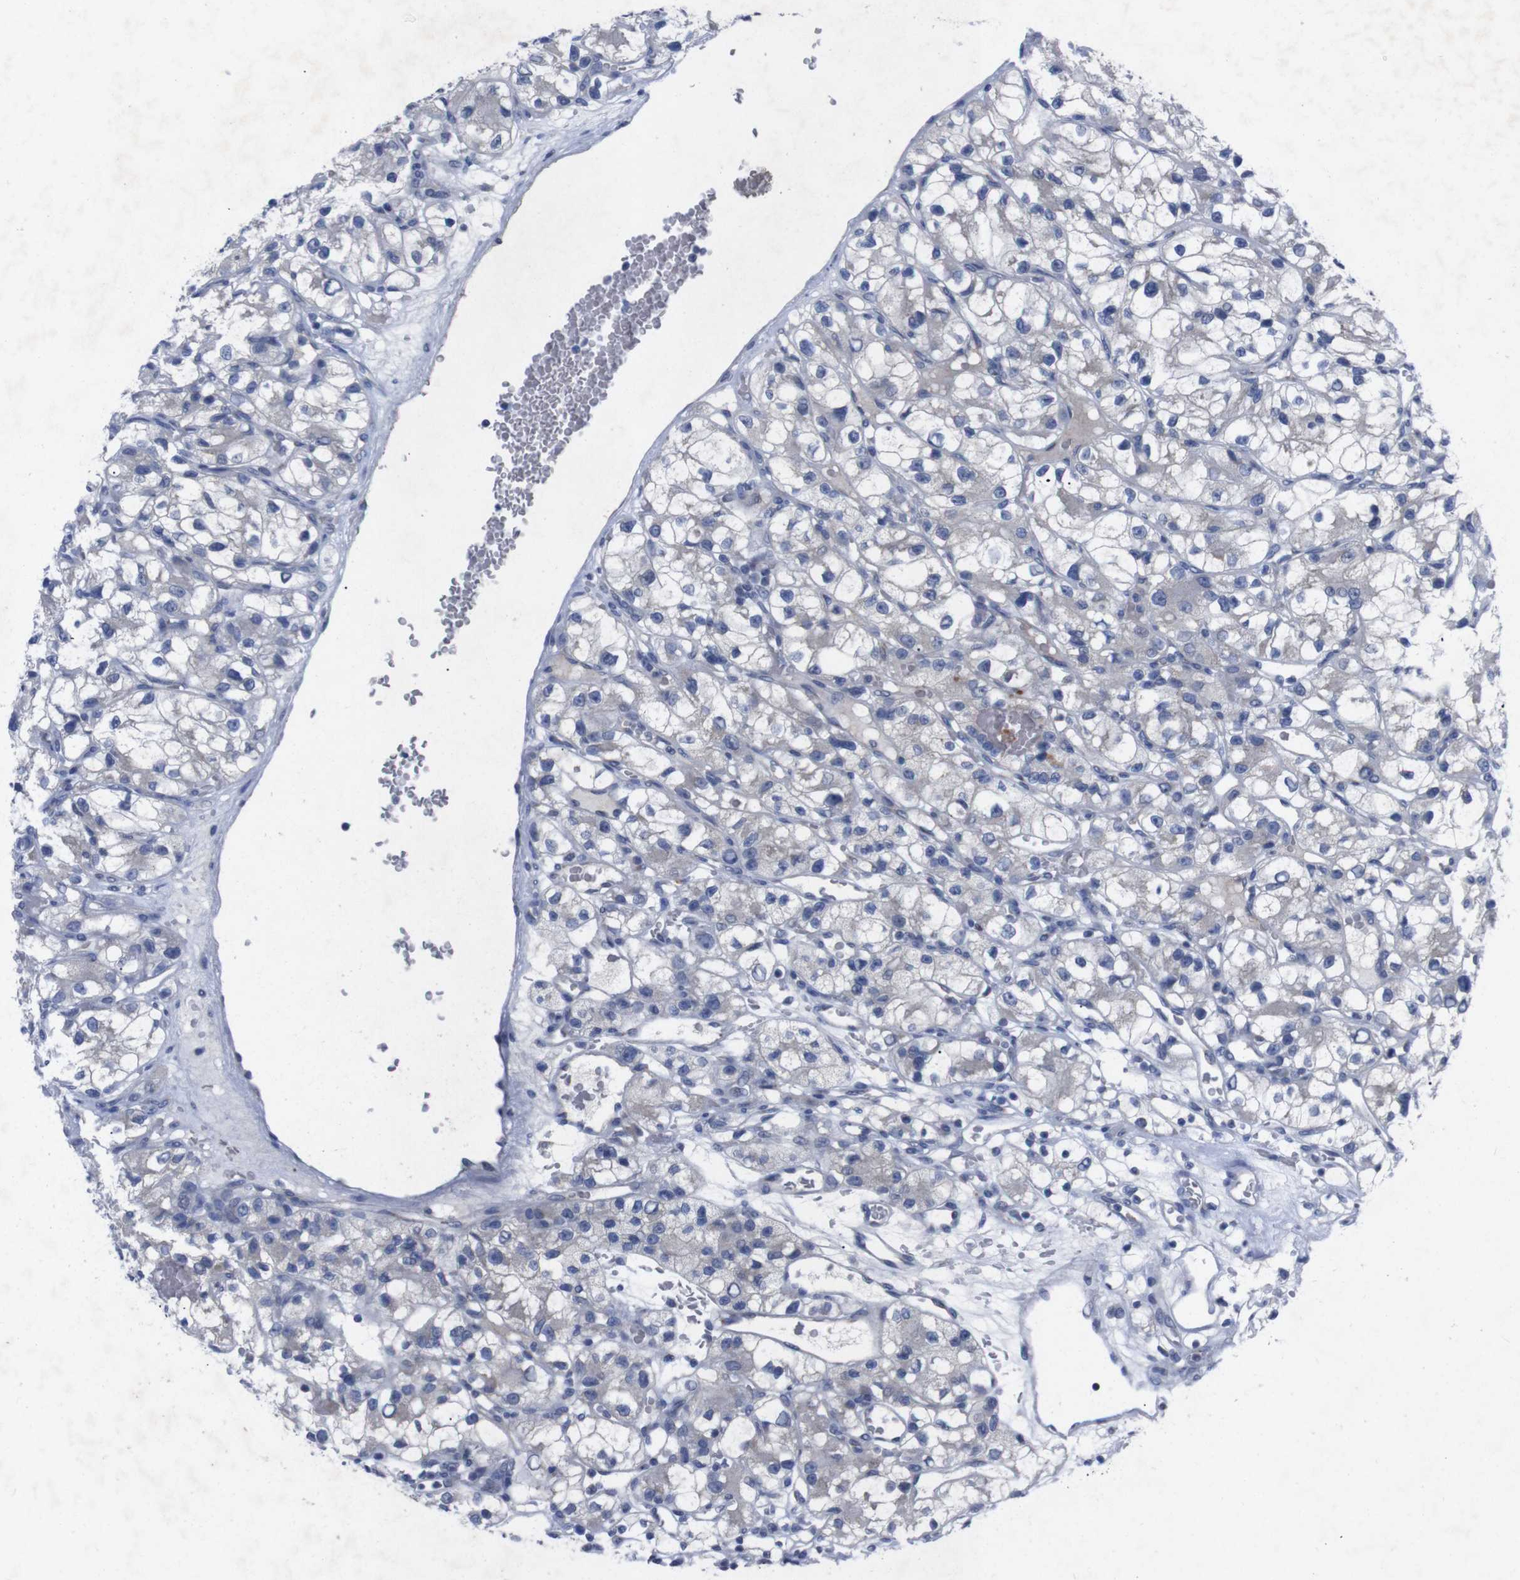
{"staining": {"intensity": "negative", "quantity": "none", "location": "none"}, "tissue": "renal cancer", "cell_type": "Tumor cells", "image_type": "cancer", "snomed": [{"axis": "morphology", "description": "Adenocarcinoma, NOS"}, {"axis": "topography", "description": "Kidney"}], "caption": "This is an IHC image of renal cancer (adenocarcinoma). There is no expression in tumor cells.", "gene": "IRF4", "patient": {"sex": "female", "age": 57}}